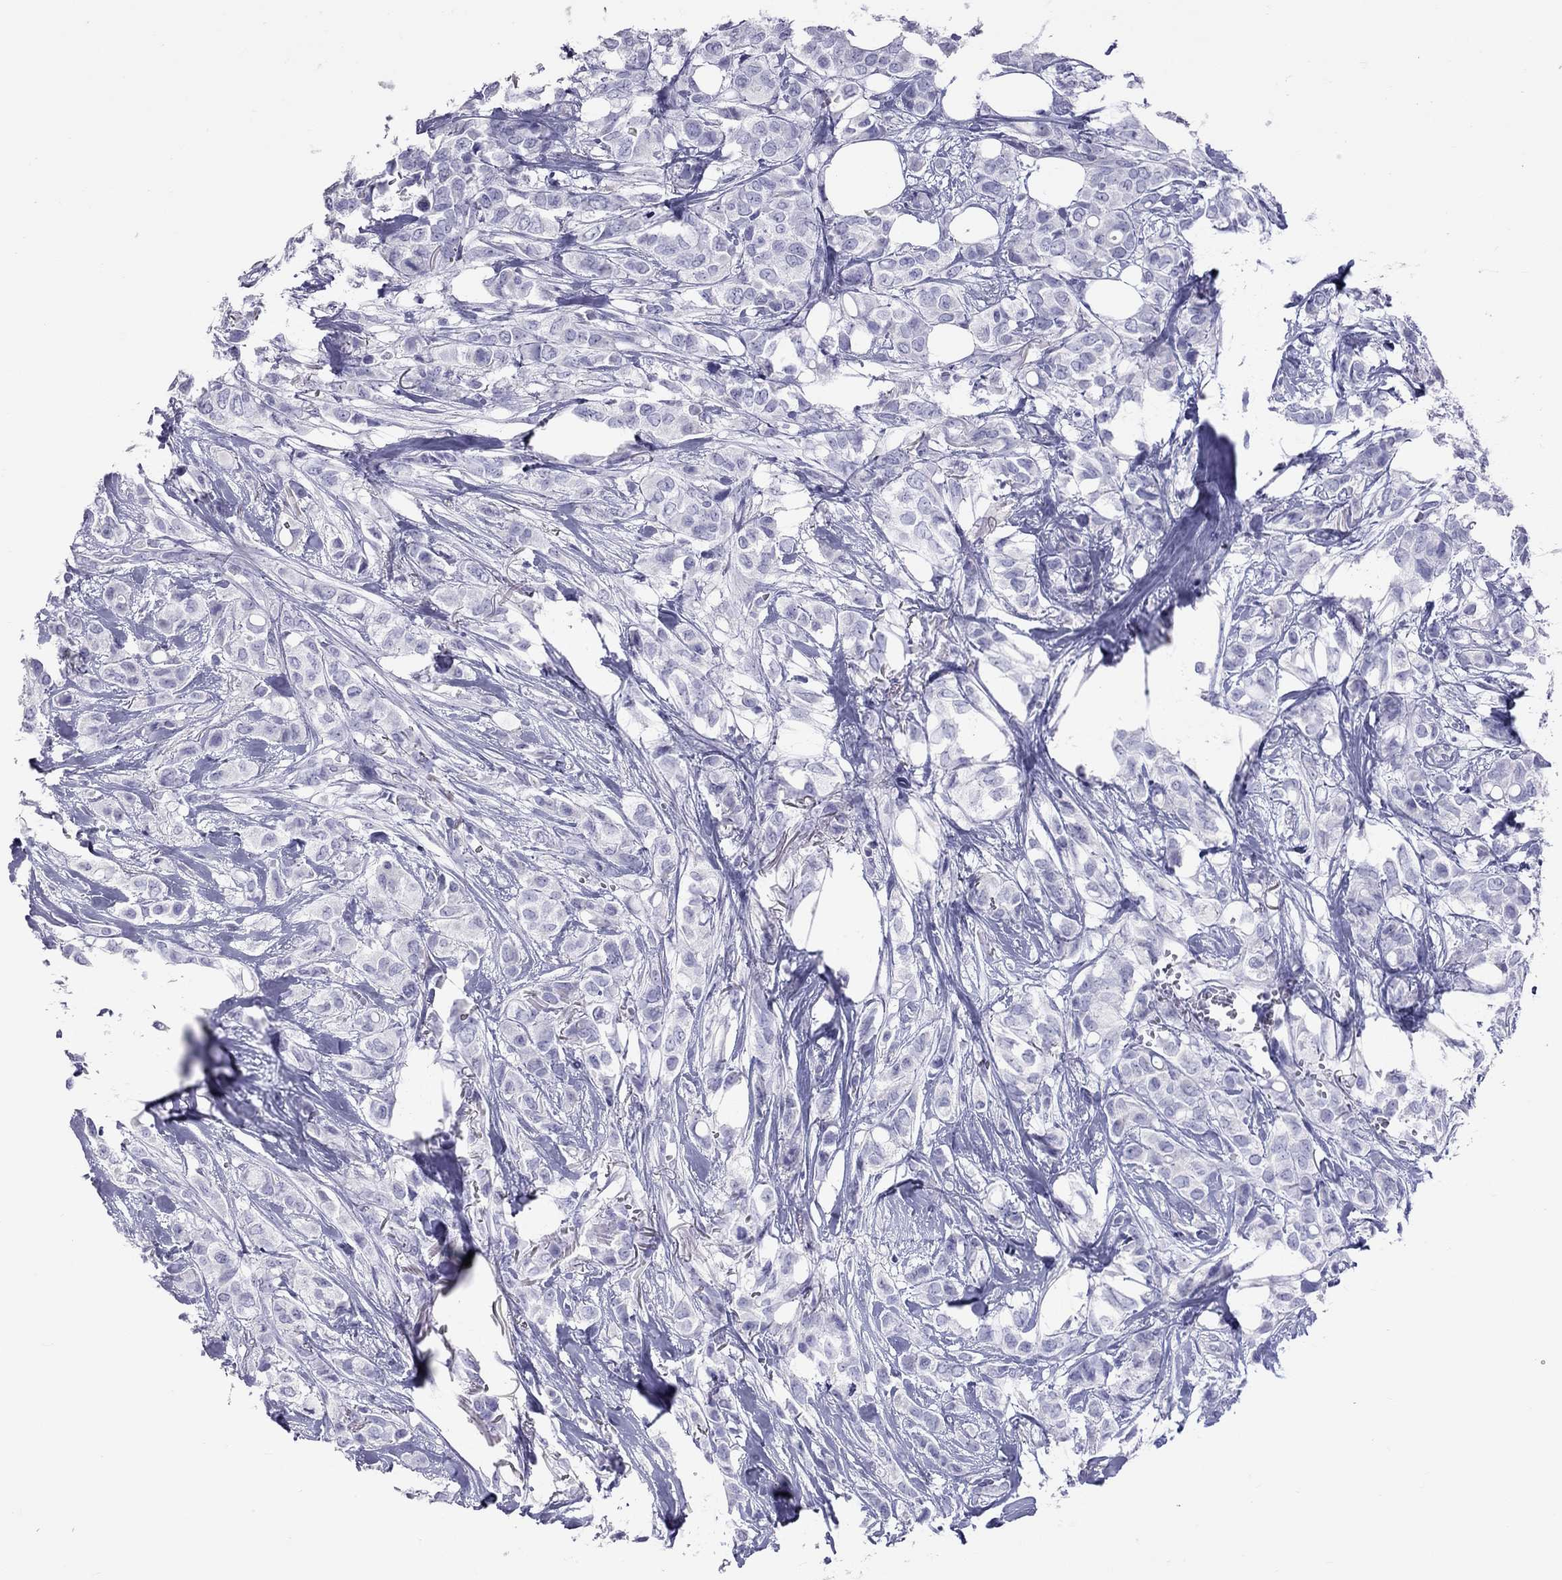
{"staining": {"intensity": "negative", "quantity": "none", "location": "none"}, "tissue": "breast cancer", "cell_type": "Tumor cells", "image_type": "cancer", "snomed": [{"axis": "morphology", "description": "Duct carcinoma"}, {"axis": "topography", "description": "Breast"}], "caption": "Infiltrating ductal carcinoma (breast) was stained to show a protein in brown. There is no significant staining in tumor cells.", "gene": "STAG3", "patient": {"sex": "female", "age": 85}}